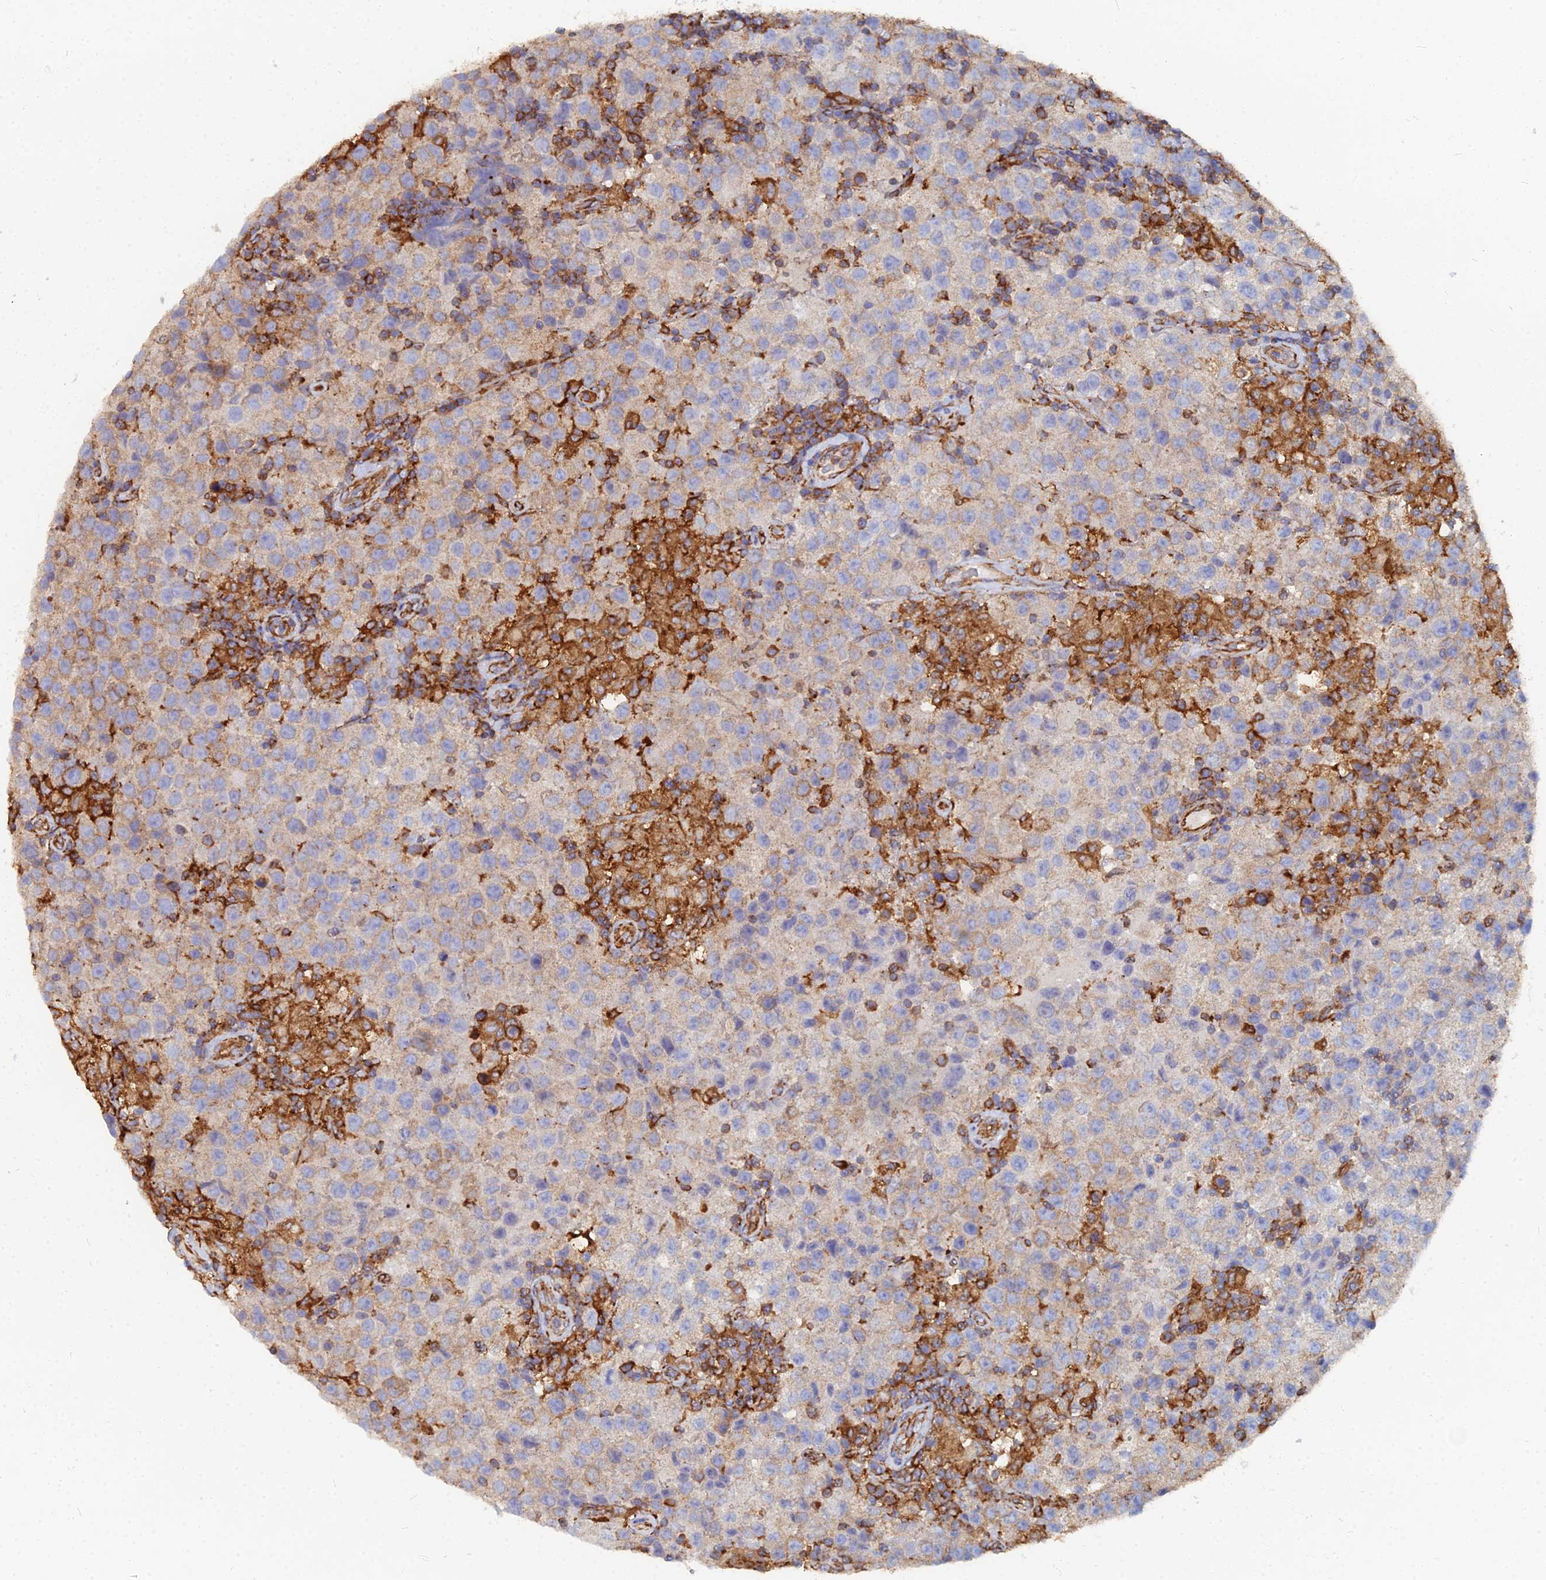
{"staining": {"intensity": "weak", "quantity": "25%-75%", "location": "cytoplasmic/membranous"}, "tissue": "testis cancer", "cell_type": "Tumor cells", "image_type": "cancer", "snomed": [{"axis": "morphology", "description": "Seminoma, NOS"}, {"axis": "morphology", "description": "Carcinoma, Embryonal, NOS"}, {"axis": "topography", "description": "Testis"}], "caption": "IHC image of human testis seminoma stained for a protein (brown), which demonstrates low levels of weak cytoplasmic/membranous positivity in approximately 25%-75% of tumor cells.", "gene": "GPR42", "patient": {"sex": "male", "age": 41}}